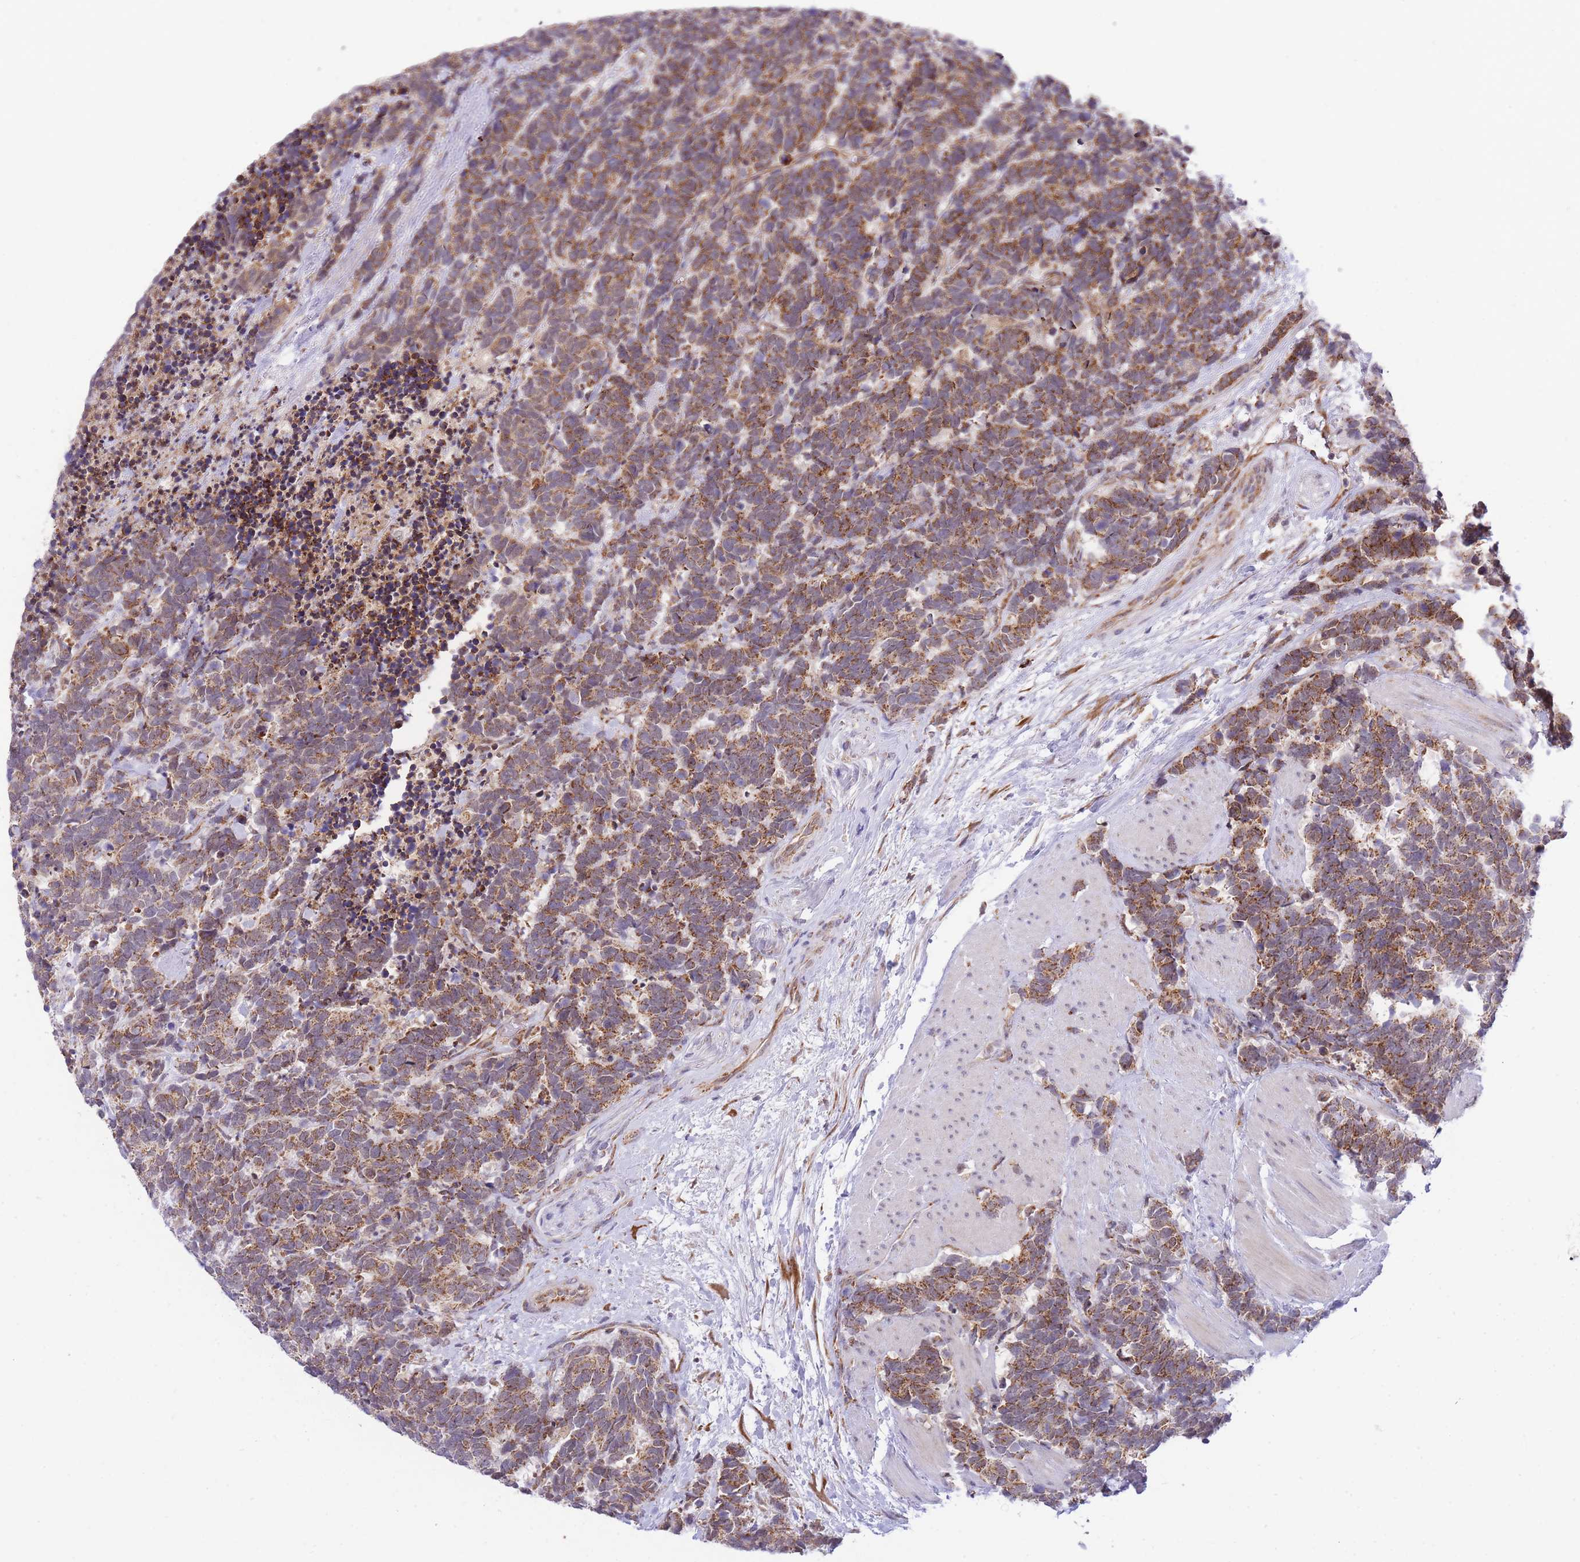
{"staining": {"intensity": "moderate", "quantity": ">75%", "location": "cytoplasmic/membranous"}, "tissue": "carcinoid", "cell_type": "Tumor cells", "image_type": "cancer", "snomed": [{"axis": "morphology", "description": "Carcinoma, NOS"}, {"axis": "morphology", "description": "Carcinoid, malignant, NOS"}, {"axis": "topography", "description": "Prostate"}], "caption": "Carcinoid (malignant) stained for a protein displays moderate cytoplasmic/membranous positivity in tumor cells.", "gene": "EXOSC8", "patient": {"sex": "male", "age": 57}}